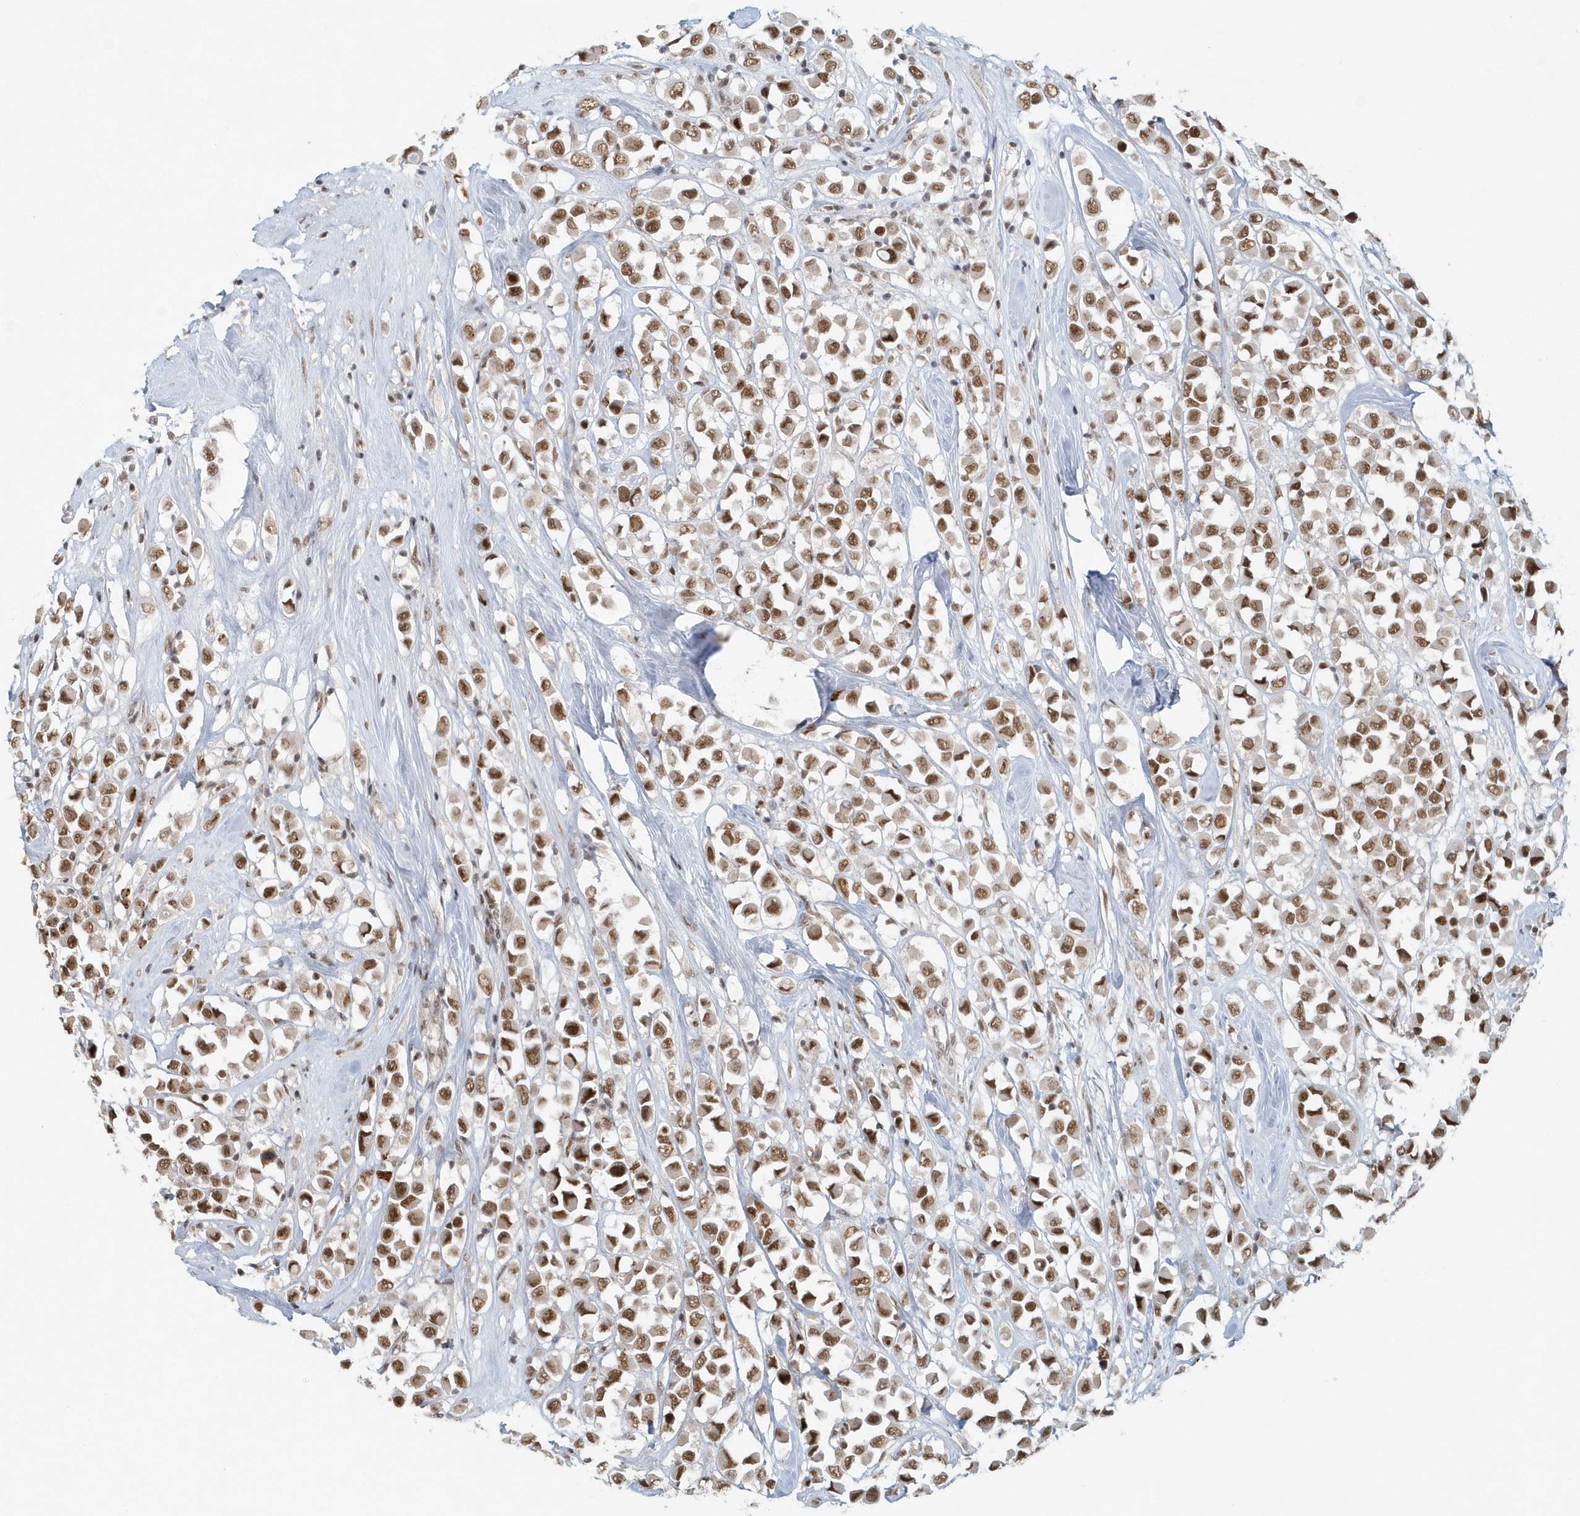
{"staining": {"intensity": "moderate", "quantity": ">75%", "location": "nuclear"}, "tissue": "breast cancer", "cell_type": "Tumor cells", "image_type": "cancer", "snomed": [{"axis": "morphology", "description": "Duct carcinoma"}, {"axis": "topography", "description": "Breast"}], "caption": "Tumor cells display medium levels of moderate nuclear positivity in approximately >75% of cells in intraductal carcinoma (breast). The staining was performed using DAB to visualize the protein expression in brown, while the nuclei were stained in blue with hematoxylin (Magnification: 20x).", "gene": "YTHDC1", "patient": {"sex": "female", "age": 61}}